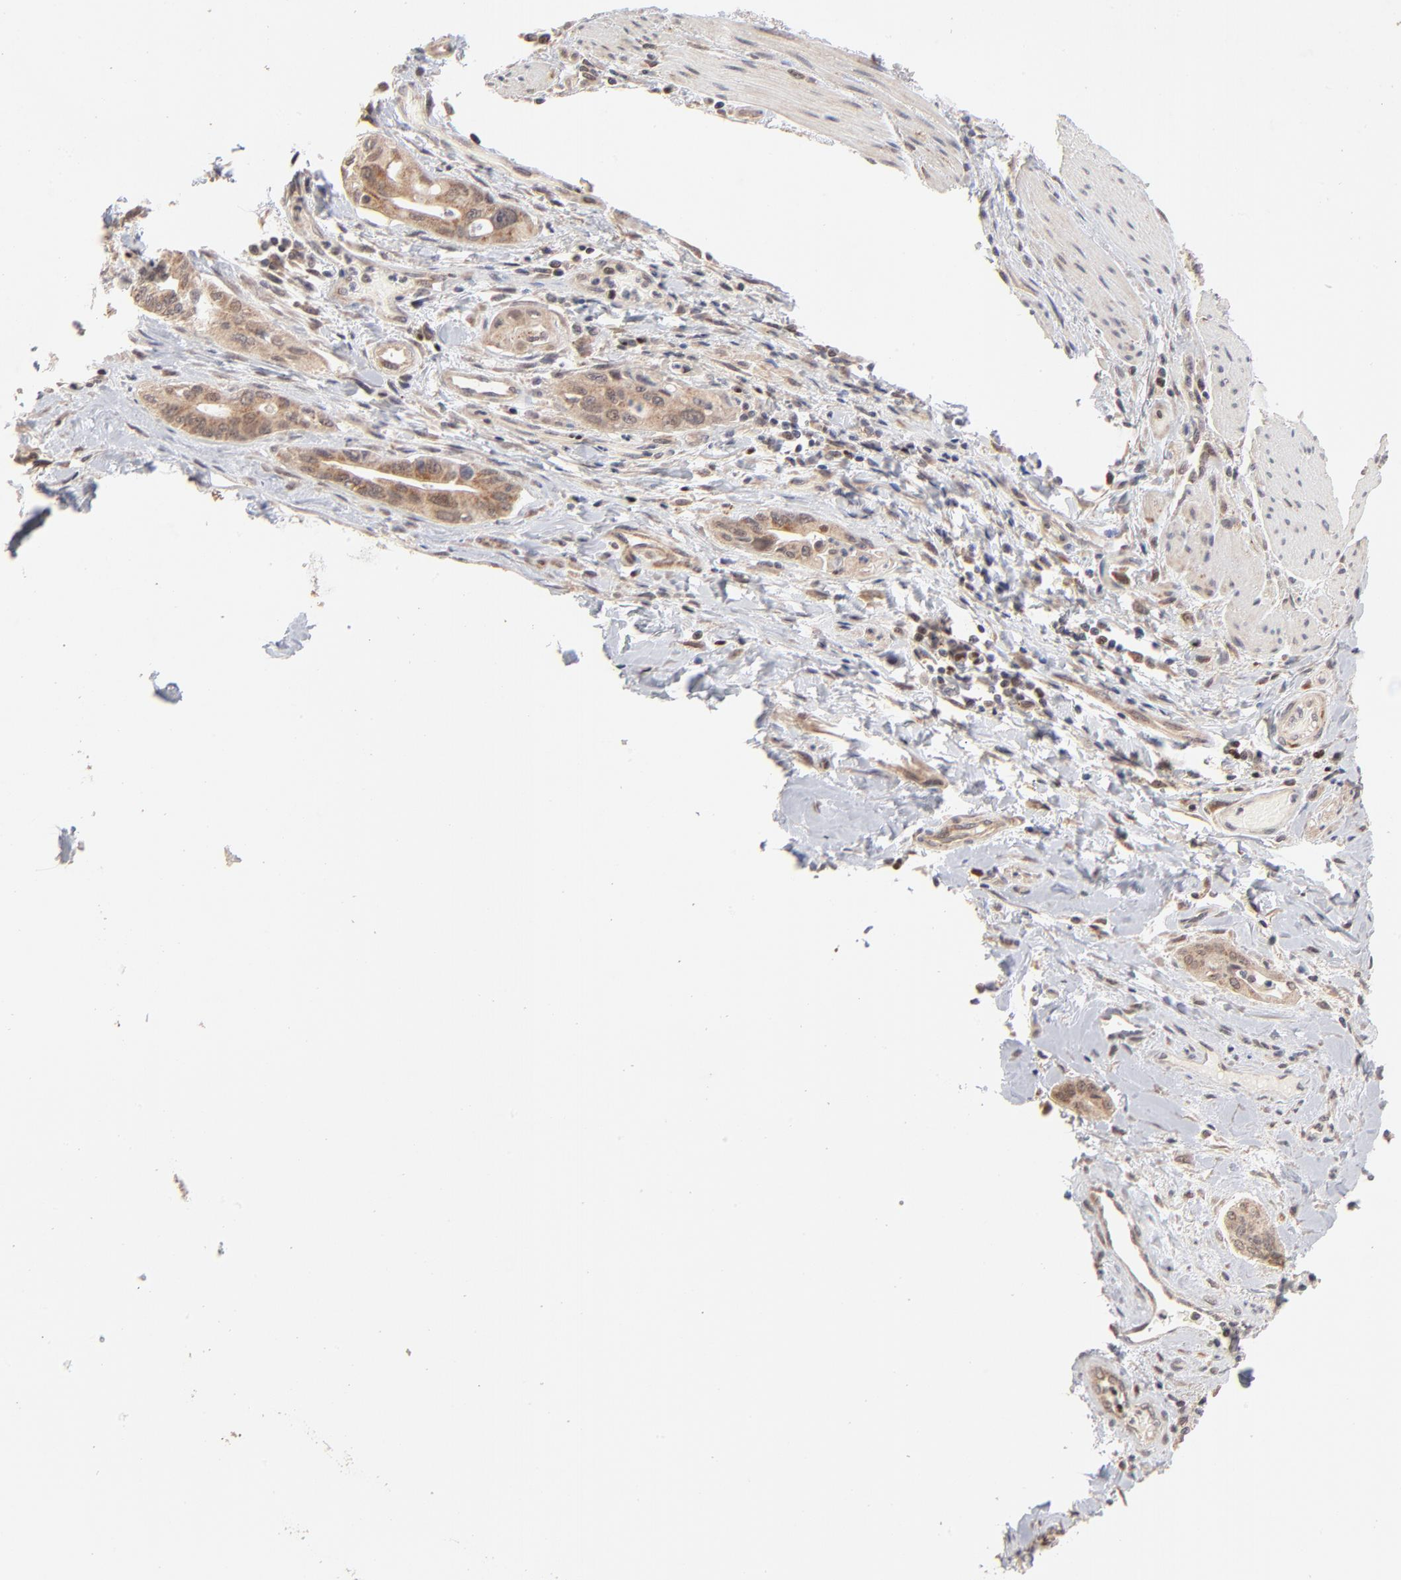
{"staining": {"intensity": "moderate", "quantity": "25%-75%", "location": "cytoplasmic/membranous"}, "tissue": "pancreatic cancer", "cell_type": "Tumor cells", "image_type": "cancer", "snomed": [{"axis": "morphology", "description": "Adenocarcinoma, NOS"}, {"axis": "topography", "description": "Pancreas"}], "caption": "Moderate cytoplasmic/membranous expression is seen in approximately 25%-75% of tumor cells in pancreatic cancer.", "gene": "MSL2", "patient": {"sex": "male", "age": 77}}